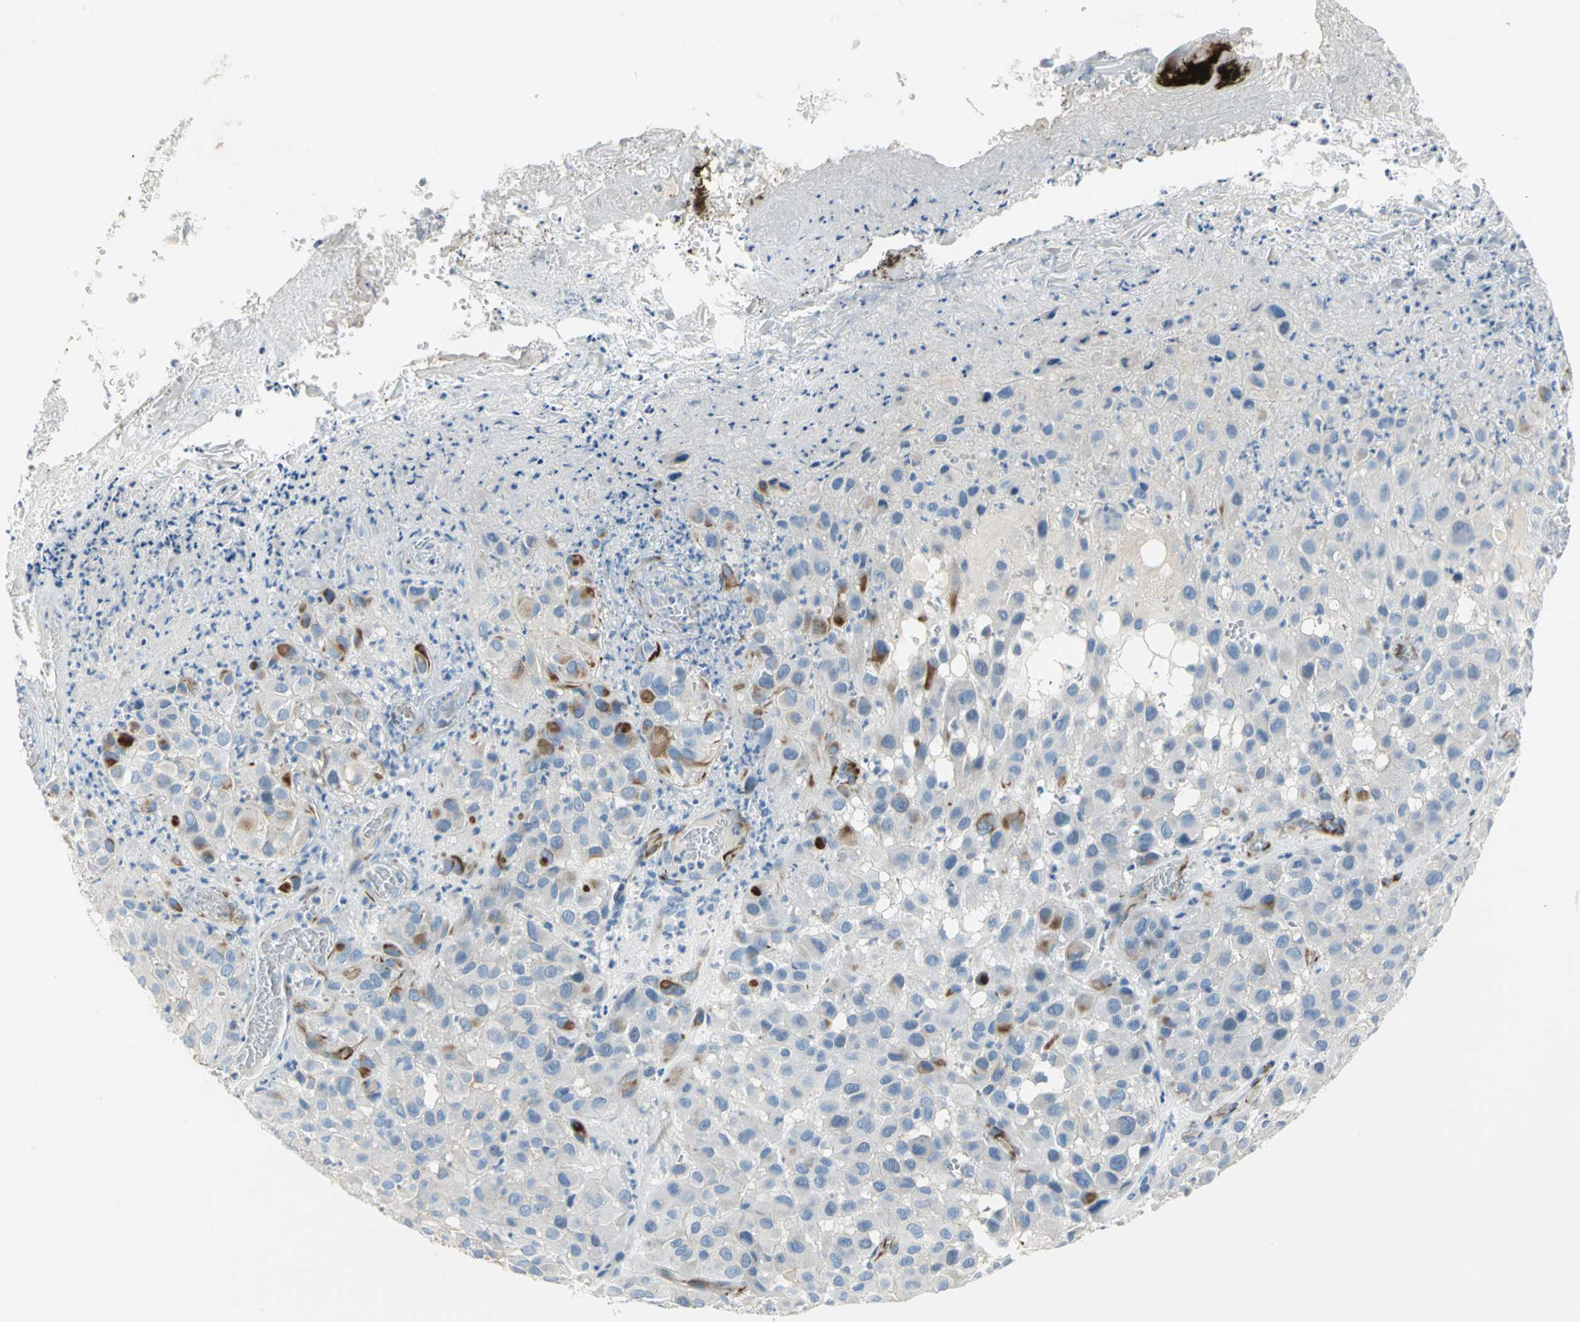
{"staining": {"intensity": "weak", "quantity": "<25%", "location": "cytoplasmic/membranous"}, "tissue": "melanoma", "cell_type": "Tumor cells", "image_type": "cancer", "snomed": [{"axis": "morphology", "description": "Malignant melanoma, NOS"}, {"axis": "topography", "description": "Skin"}], "caption": "Malignant melanoma was stained to show a protein in brown. There is no significant expression in tumor cells. (DAB (3,3'-diaminobenzidine) IHC with hematoxylin counter stain).", "gene": "ALOX15", "patient": {"sex": "female", "age": 21}}